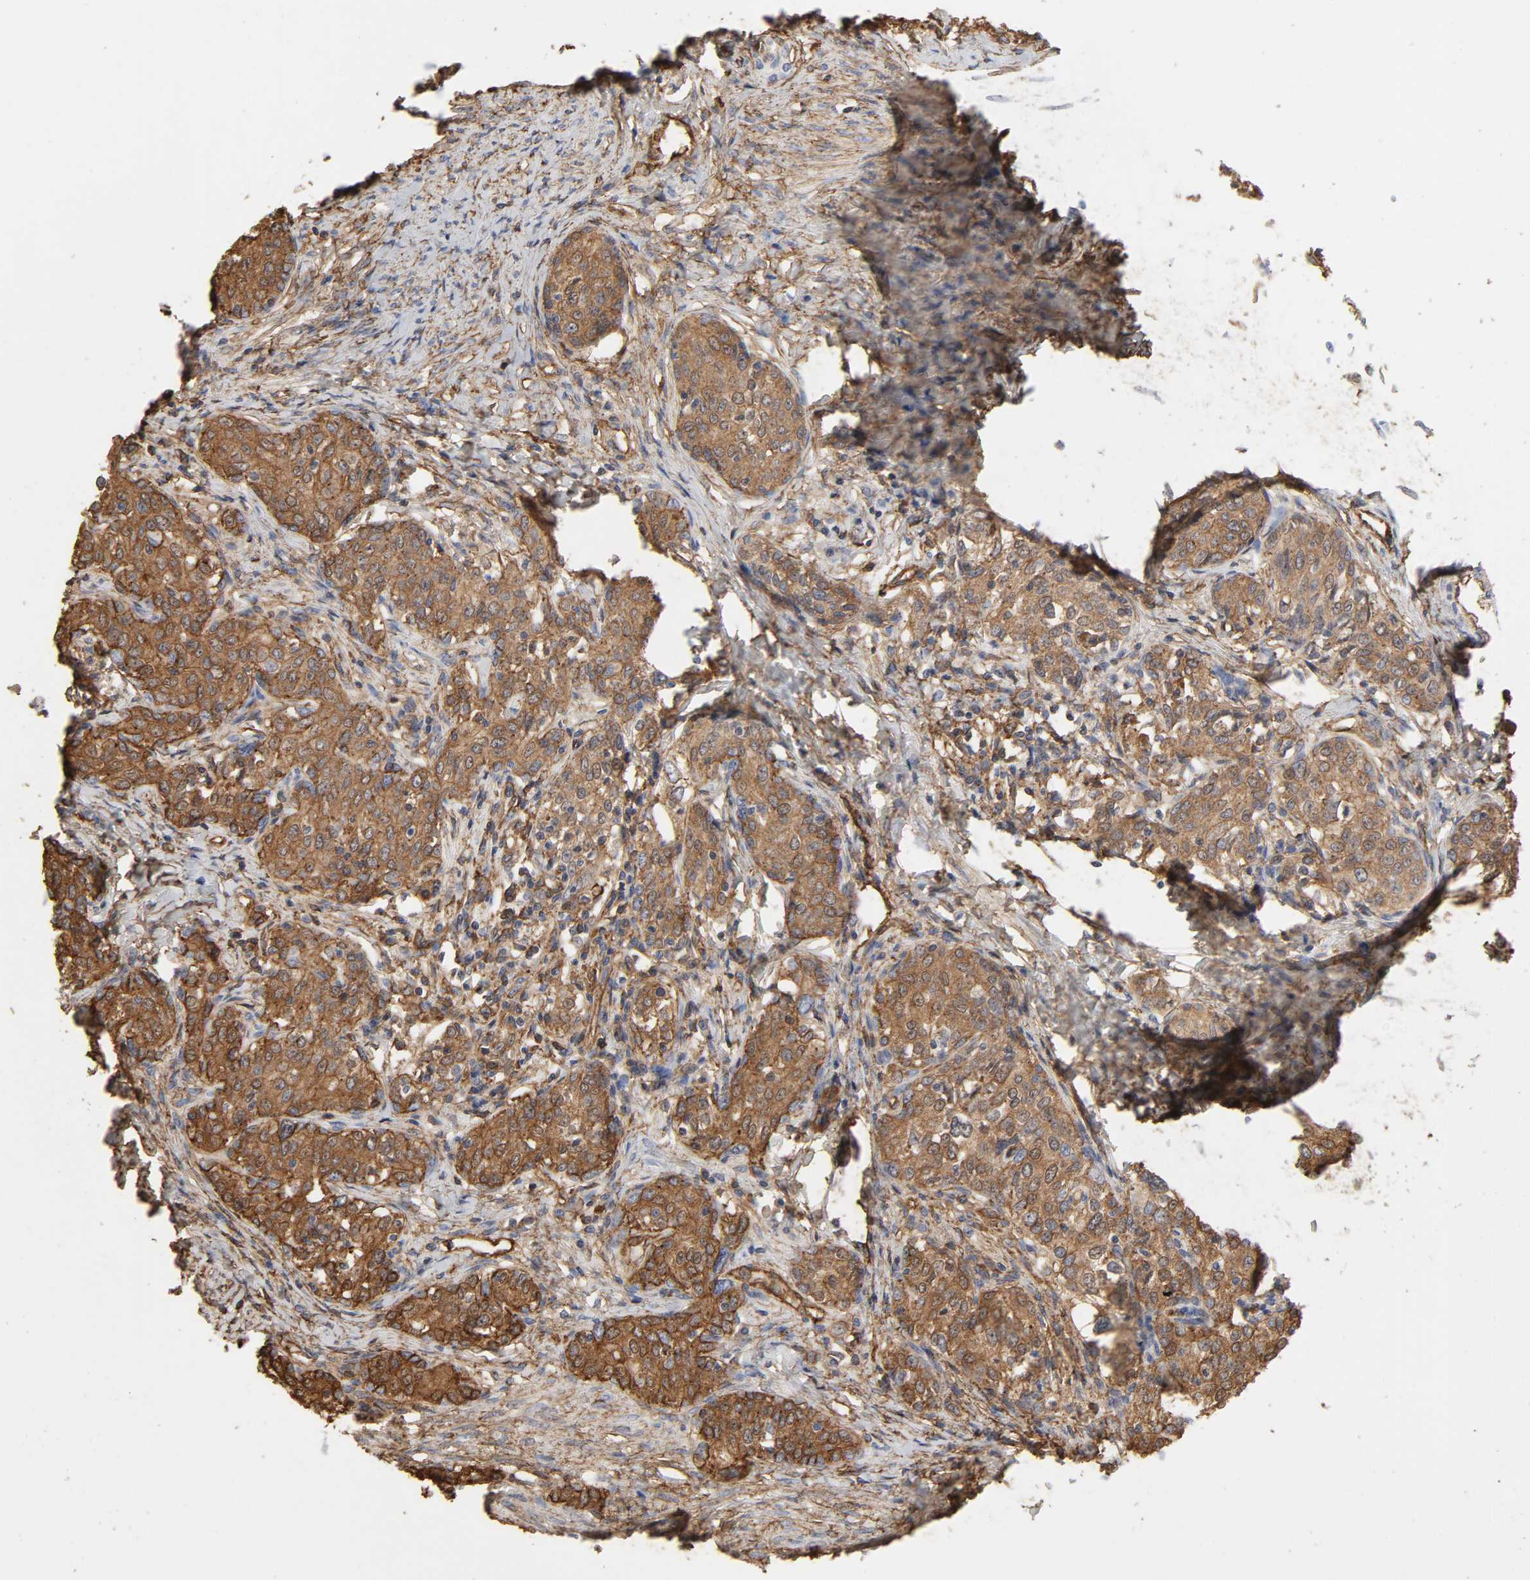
{"staining": {"intensity": "moderate", "quantity": ">75%", "location": "cytoplasmic/membranous"}, "tissue": "cervical cancer", "cell_type": "Tumor cells", "image_type": "cancer", "snomed": [{"axis": "morphology", "description": "Squamous cell carcinoma, NOS"}, {"axis": "morphology", "description": "Adenocarcinoma, NOS"}, {"axis": "topography", "description": "Cervix"}], "caption": "Immunohistochemistry (IHC) micrograph of neoplastic tissue: human cervical cancer stained using immunohistochemistry reveals medium levels of moderate protein expression localized specifically in the cytoplasmic/membranous of tumor cells, appearing as a cytoplasmic/membranous brown color.", "gene": "ANXA2", "patient": {"sex": "female", "age": 52}}